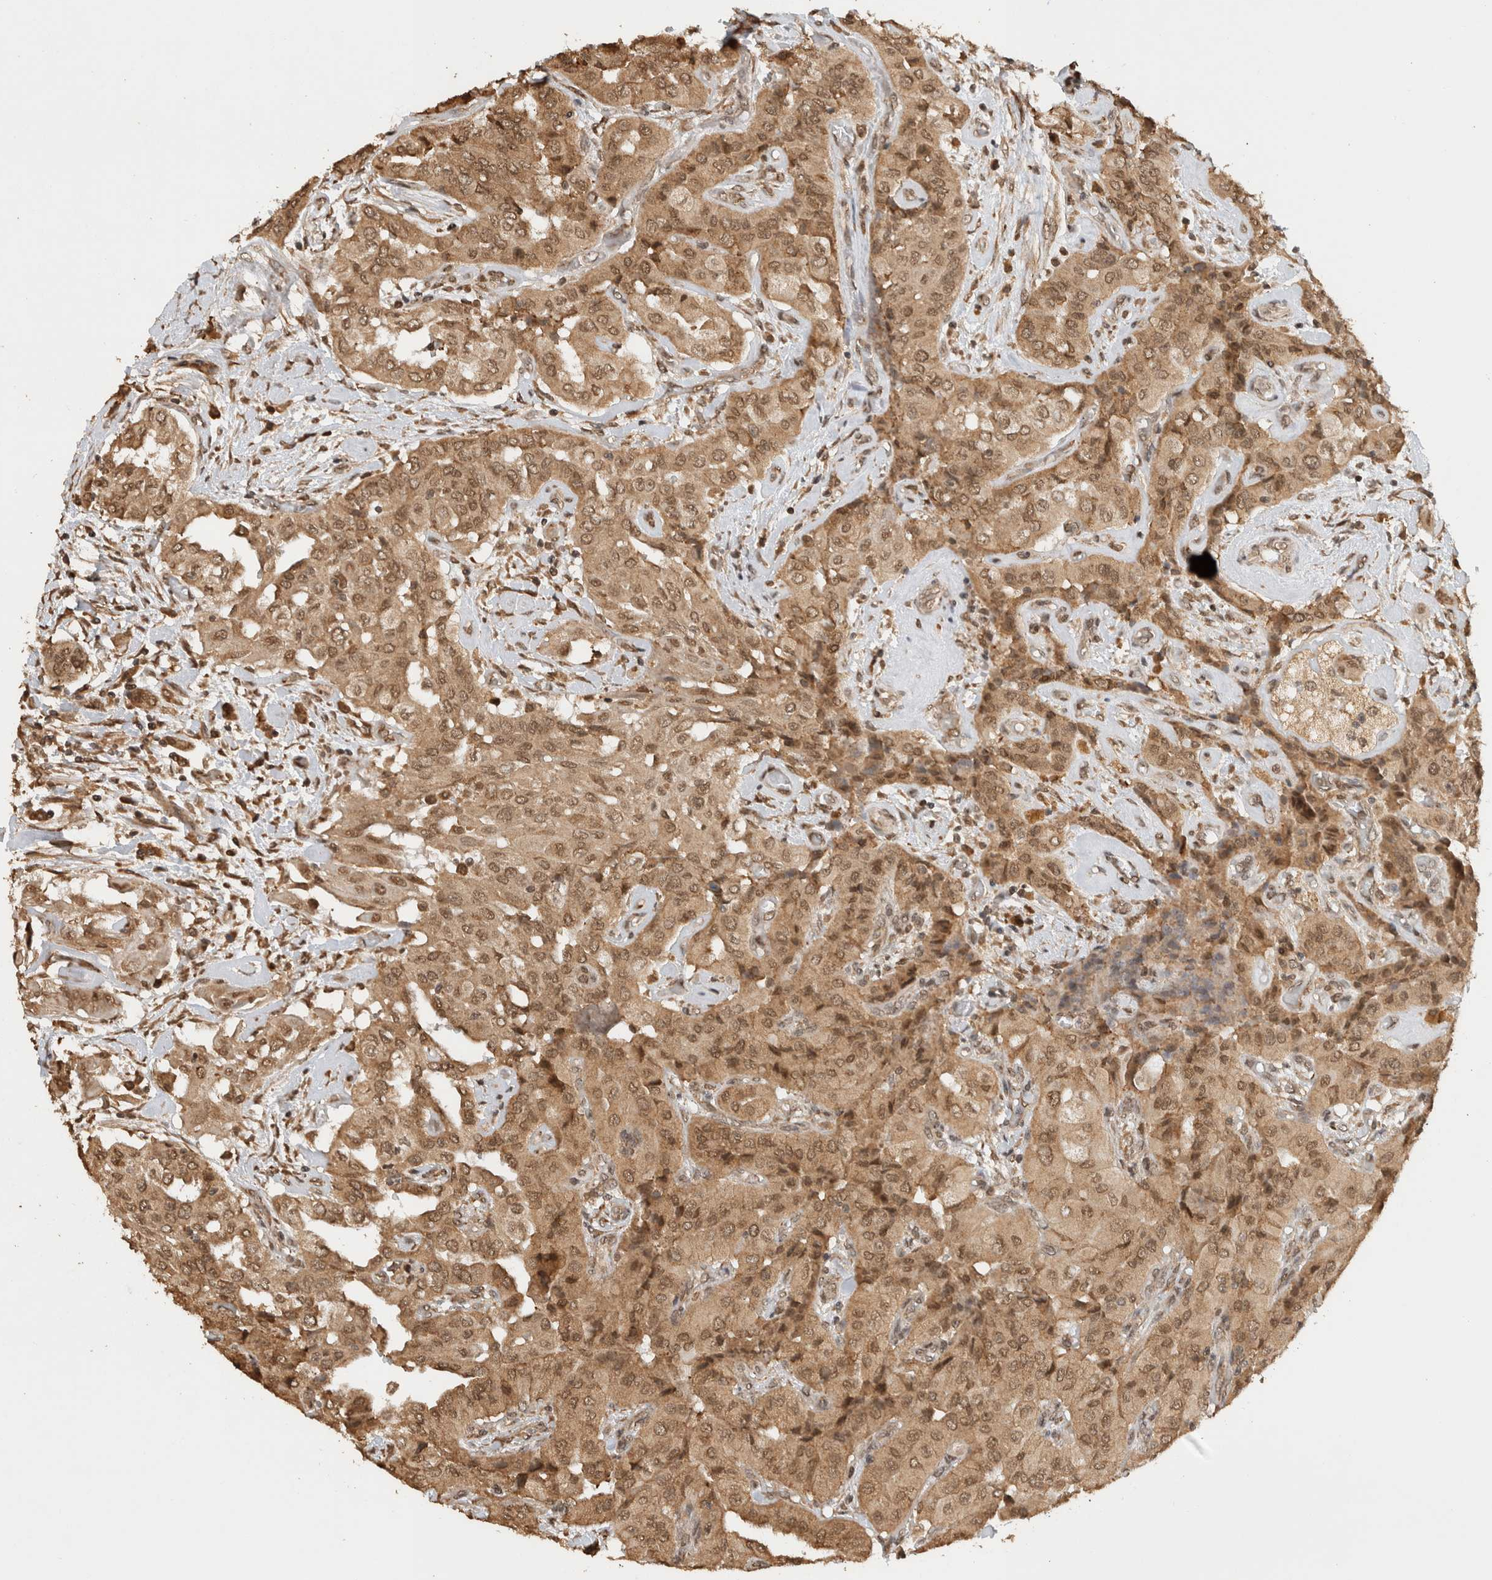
{"staining": {"intensity": "moderate", "quantity": ">75%", "location": "cytoplasmic/membranous,nuclear"}, "tissue": "thyroid cancer", "cell_type": "Tumor cells", "image_type": "cancer", "snomed": [{"axis": "morphology", "description": "Papillary adenocarcinoma, NOS"}, {"axis": "topography", "description": "Thyroid gland"}], "caption": "Papillary adenocarcinoma (thyroid) stained with immunohistochemistry demonstrates moderate cytoplasmic/membranous and nuclear expression in approximately >75% of tumor cells. The staining was performed using DAB (3,3'-diaminobenzidine), with brown indicating positive protein expression. Nuclei are stained blue with hematoxylin.", "gene": "C1orf21", "patient": {"sex": "female", "age": 59}}